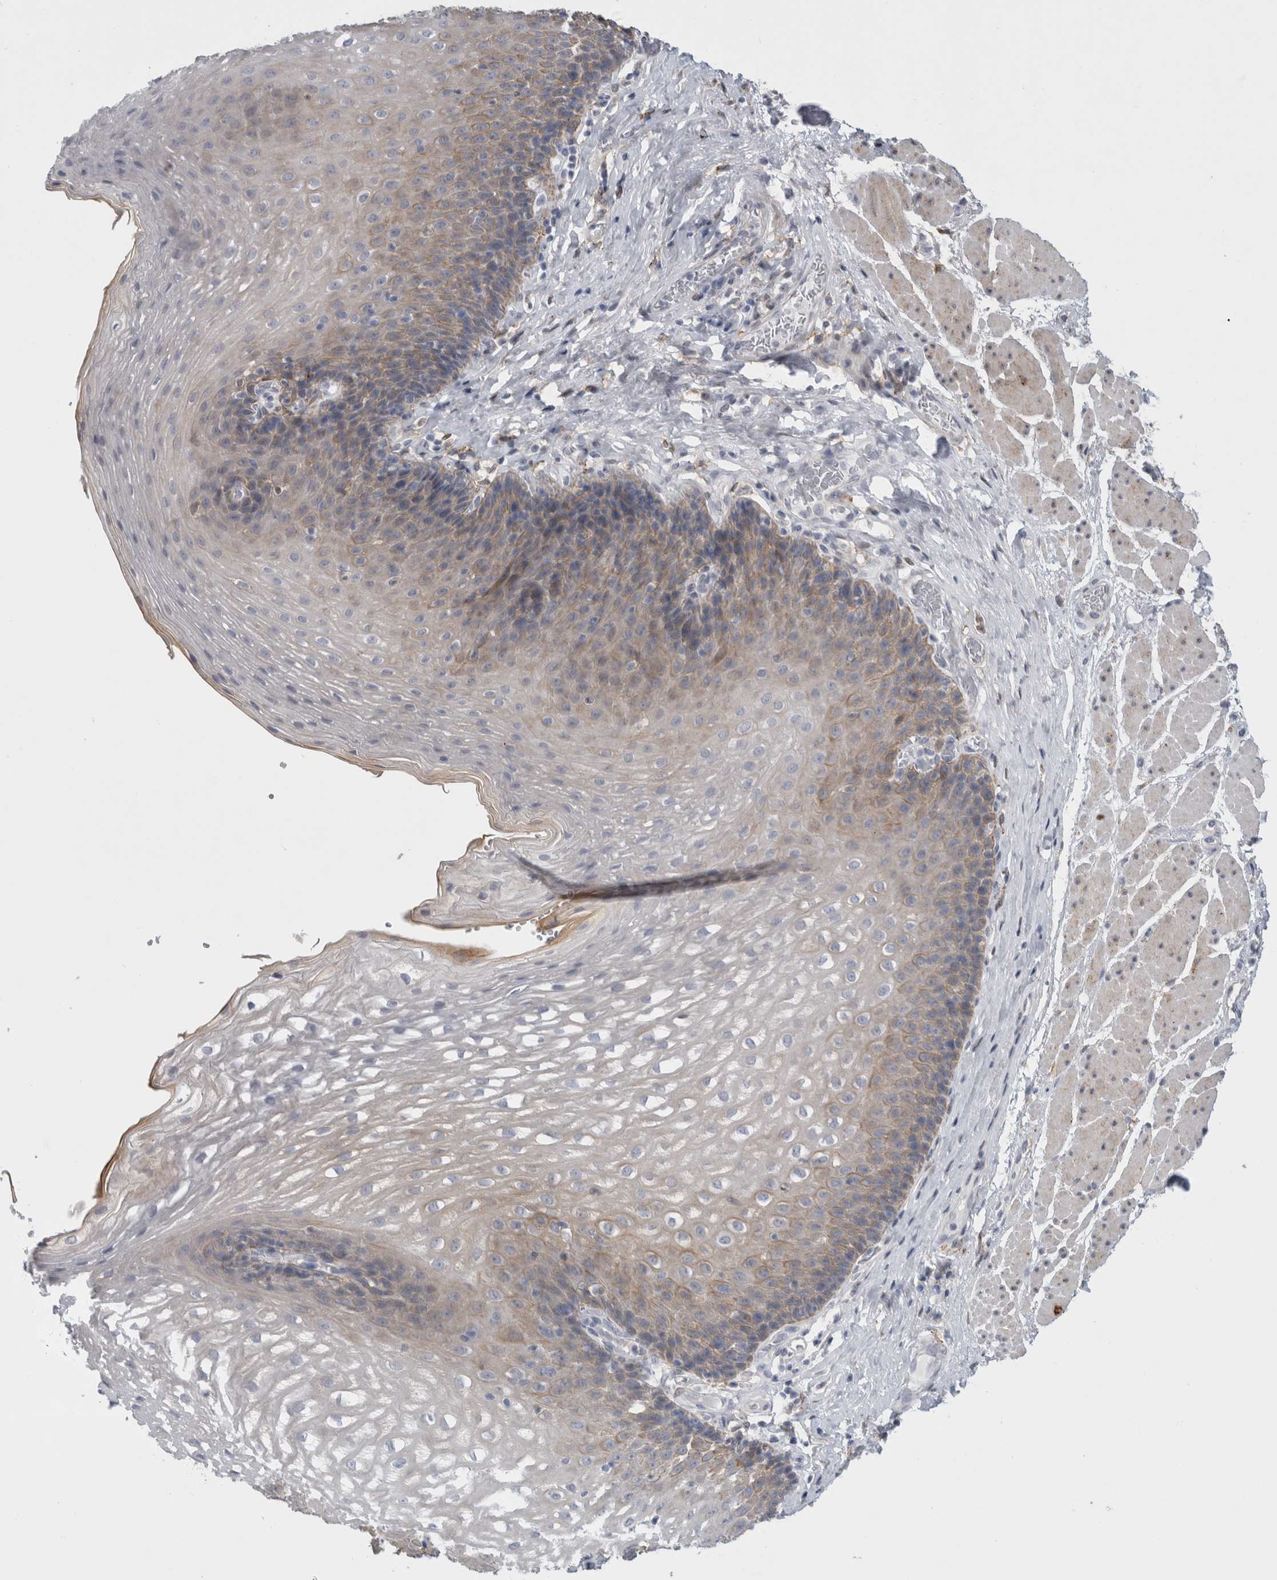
{"staining": {"intensity": "moderate", "quantity": "25%-75%", "location": "cytoplasmic/membranous"}, "tissue": "esophagus", "cell_type": "Squamous epithelial cells", "image_type": "normal", "snomed": [{"axis": "morphology", "description": "Normal tissue, NOS"}, {"axis": "topography", "description": "Esophagus"}], "caption": "The immunohistochemical stain shows moderate cytoplasmic/membranous staining in squamous epithelial cells of benign esophagus. (DAB IHC with brightfield microscopy, high magnification).", "gene": "DNAJC24", "patient": {"sex": "female", "age": 66}}